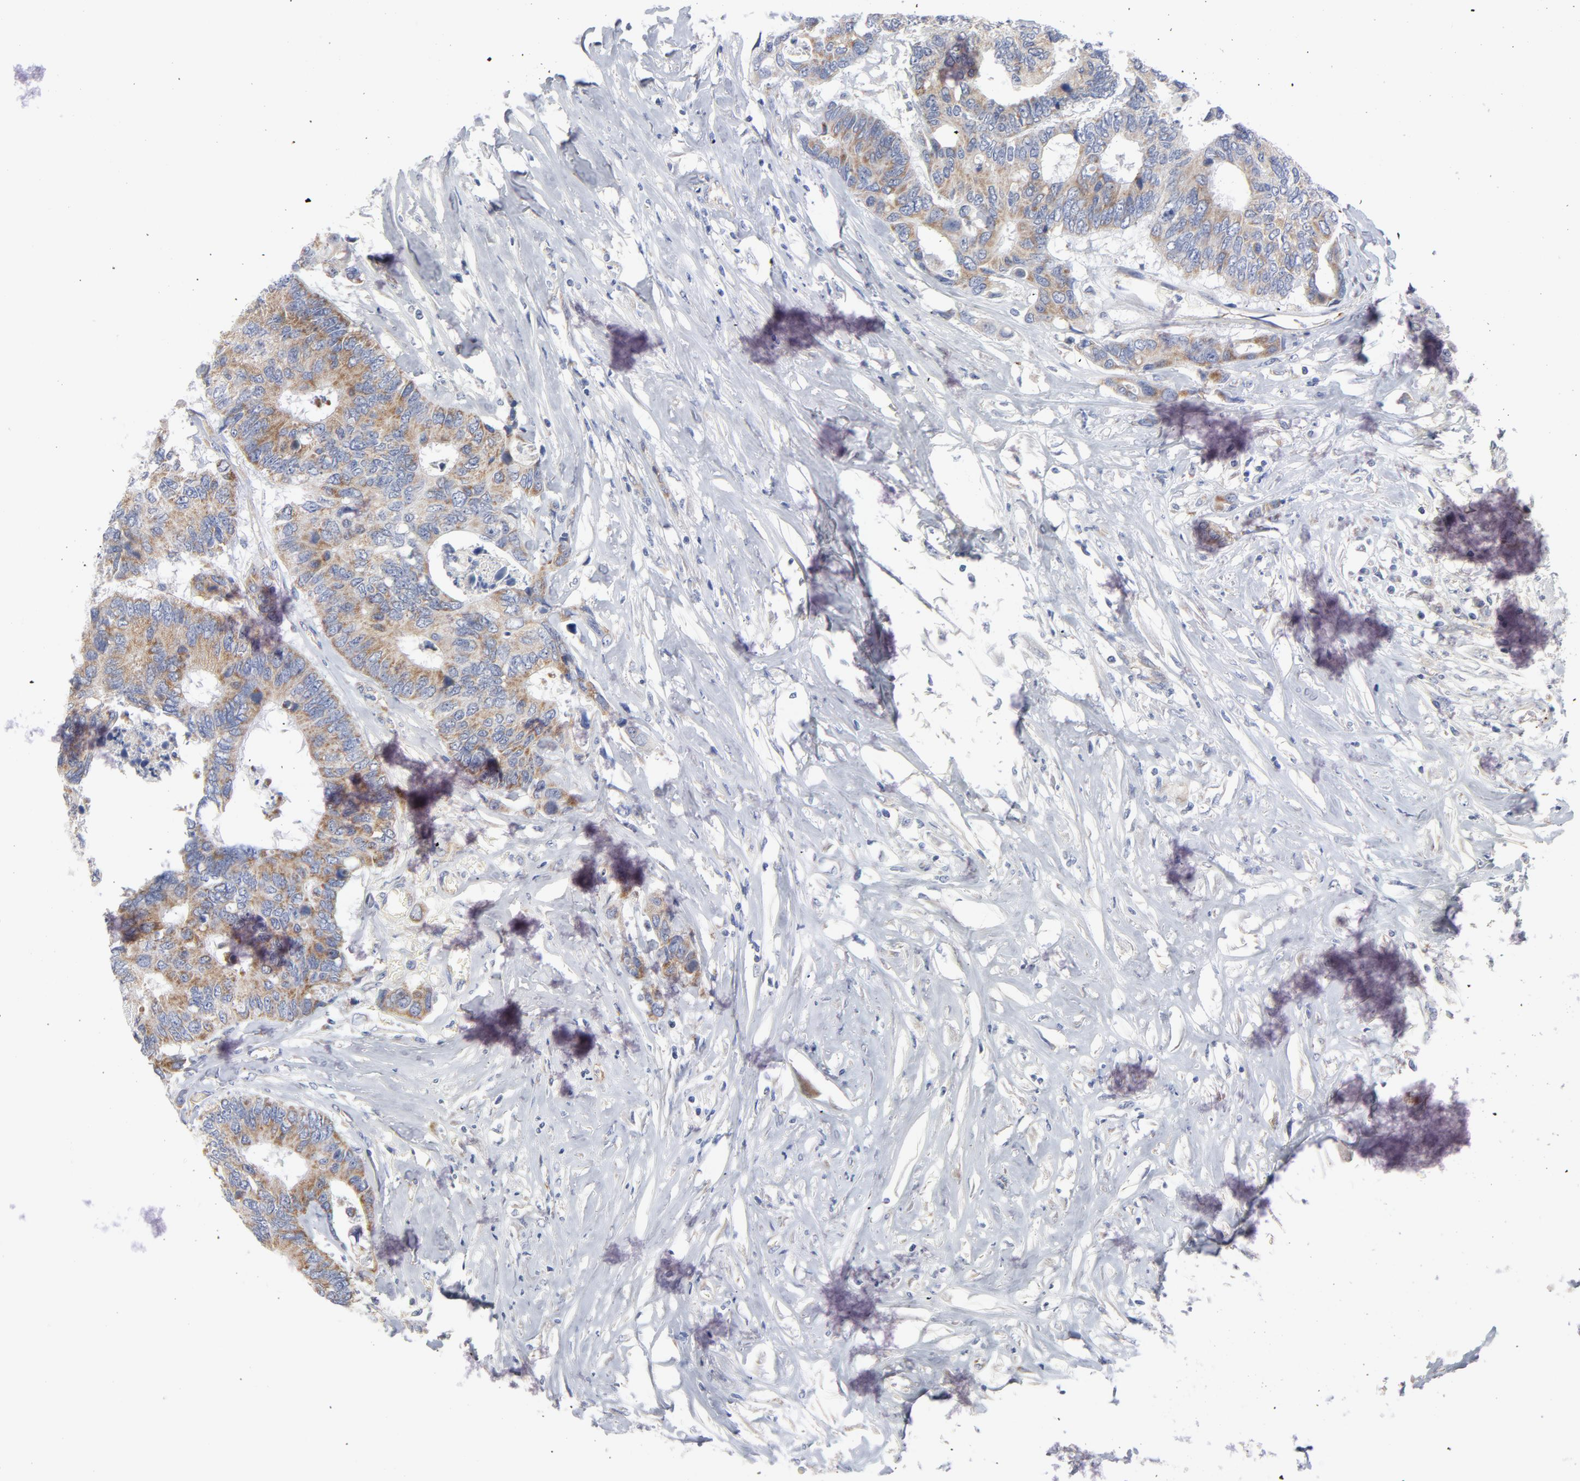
{"staining": {"intensity": "moderate", "quantity": ">75%", "location": "cytoplasmic/membranous"}, "tissue": "colorectal cancer", "cell_type": "Tumor cells", "image_type": "cancer", "snomed": [{"axis": "morphology", "description": "Adenocarcinoma, NOS"}, {"axis": "topography", "description": "Rectum"}], "caption": "A histopathology image of human colorectal cancer (adenocarcinoma) stained for a protein exhibits moderate cytoplasmic/membranous brown staining in tumor cells.", "gene": "OXA1L", "patient": {"sex": "male", "age": 55}}